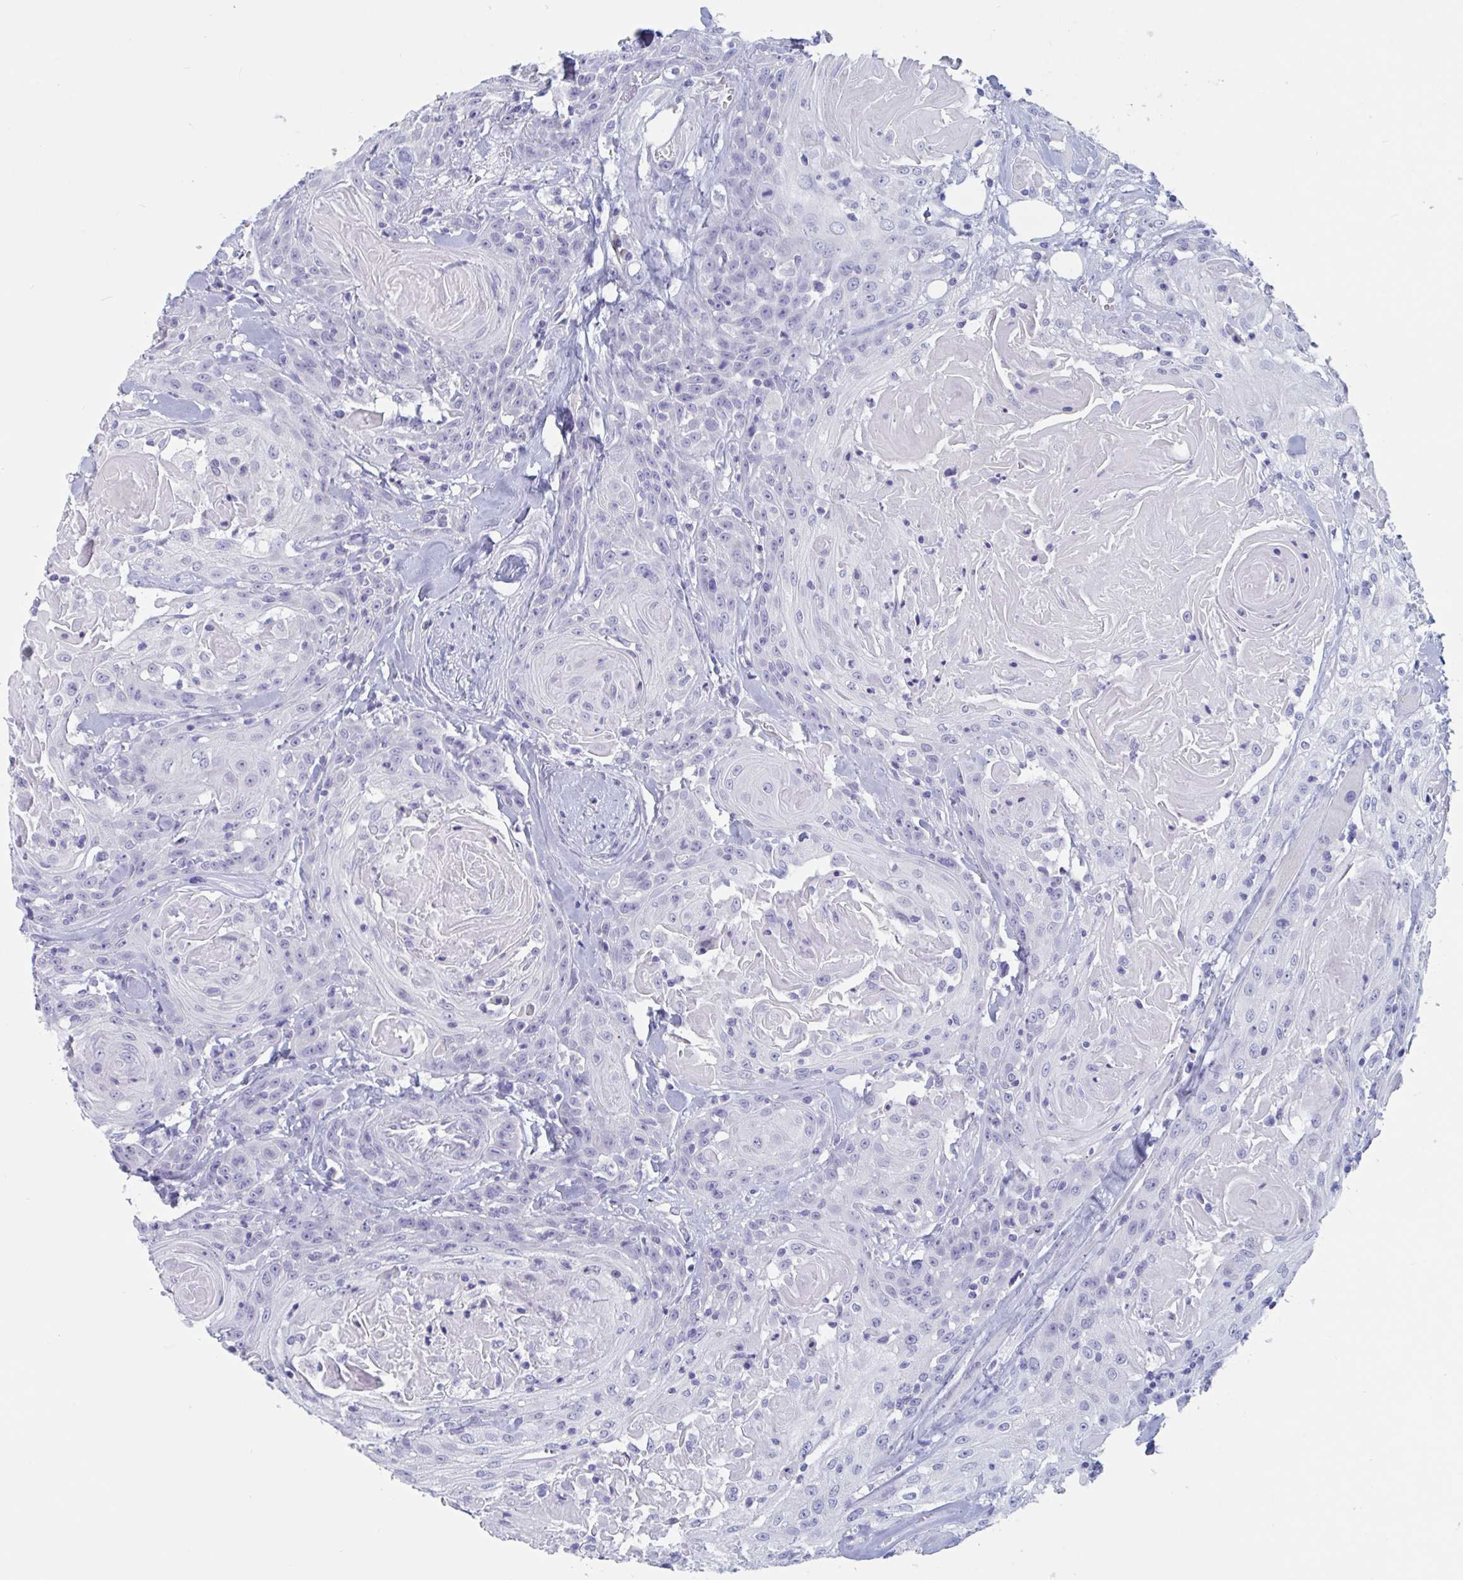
{"staining": {"intensity": "negative", "quantity": "none", "location": "none"}, "tissue": "head and neck cancer", "cell_type": "Tumor cells", "image_type": "cancer", "snomed": [{"axis": "morphology", "description": "Squamous cell carcinoma, NOS"}, {"axis": "topography", "description": "Head-Neck"}], "caption": "A micrograph of squamous cell carcinoma (head and neck) stained for a protein displays no brown staining in tumor cells. (Brightfield microscopy of DAB IHC at high magnification).", "gene": "DPEP3", "patient": {"sex": "female", "age": 84}}